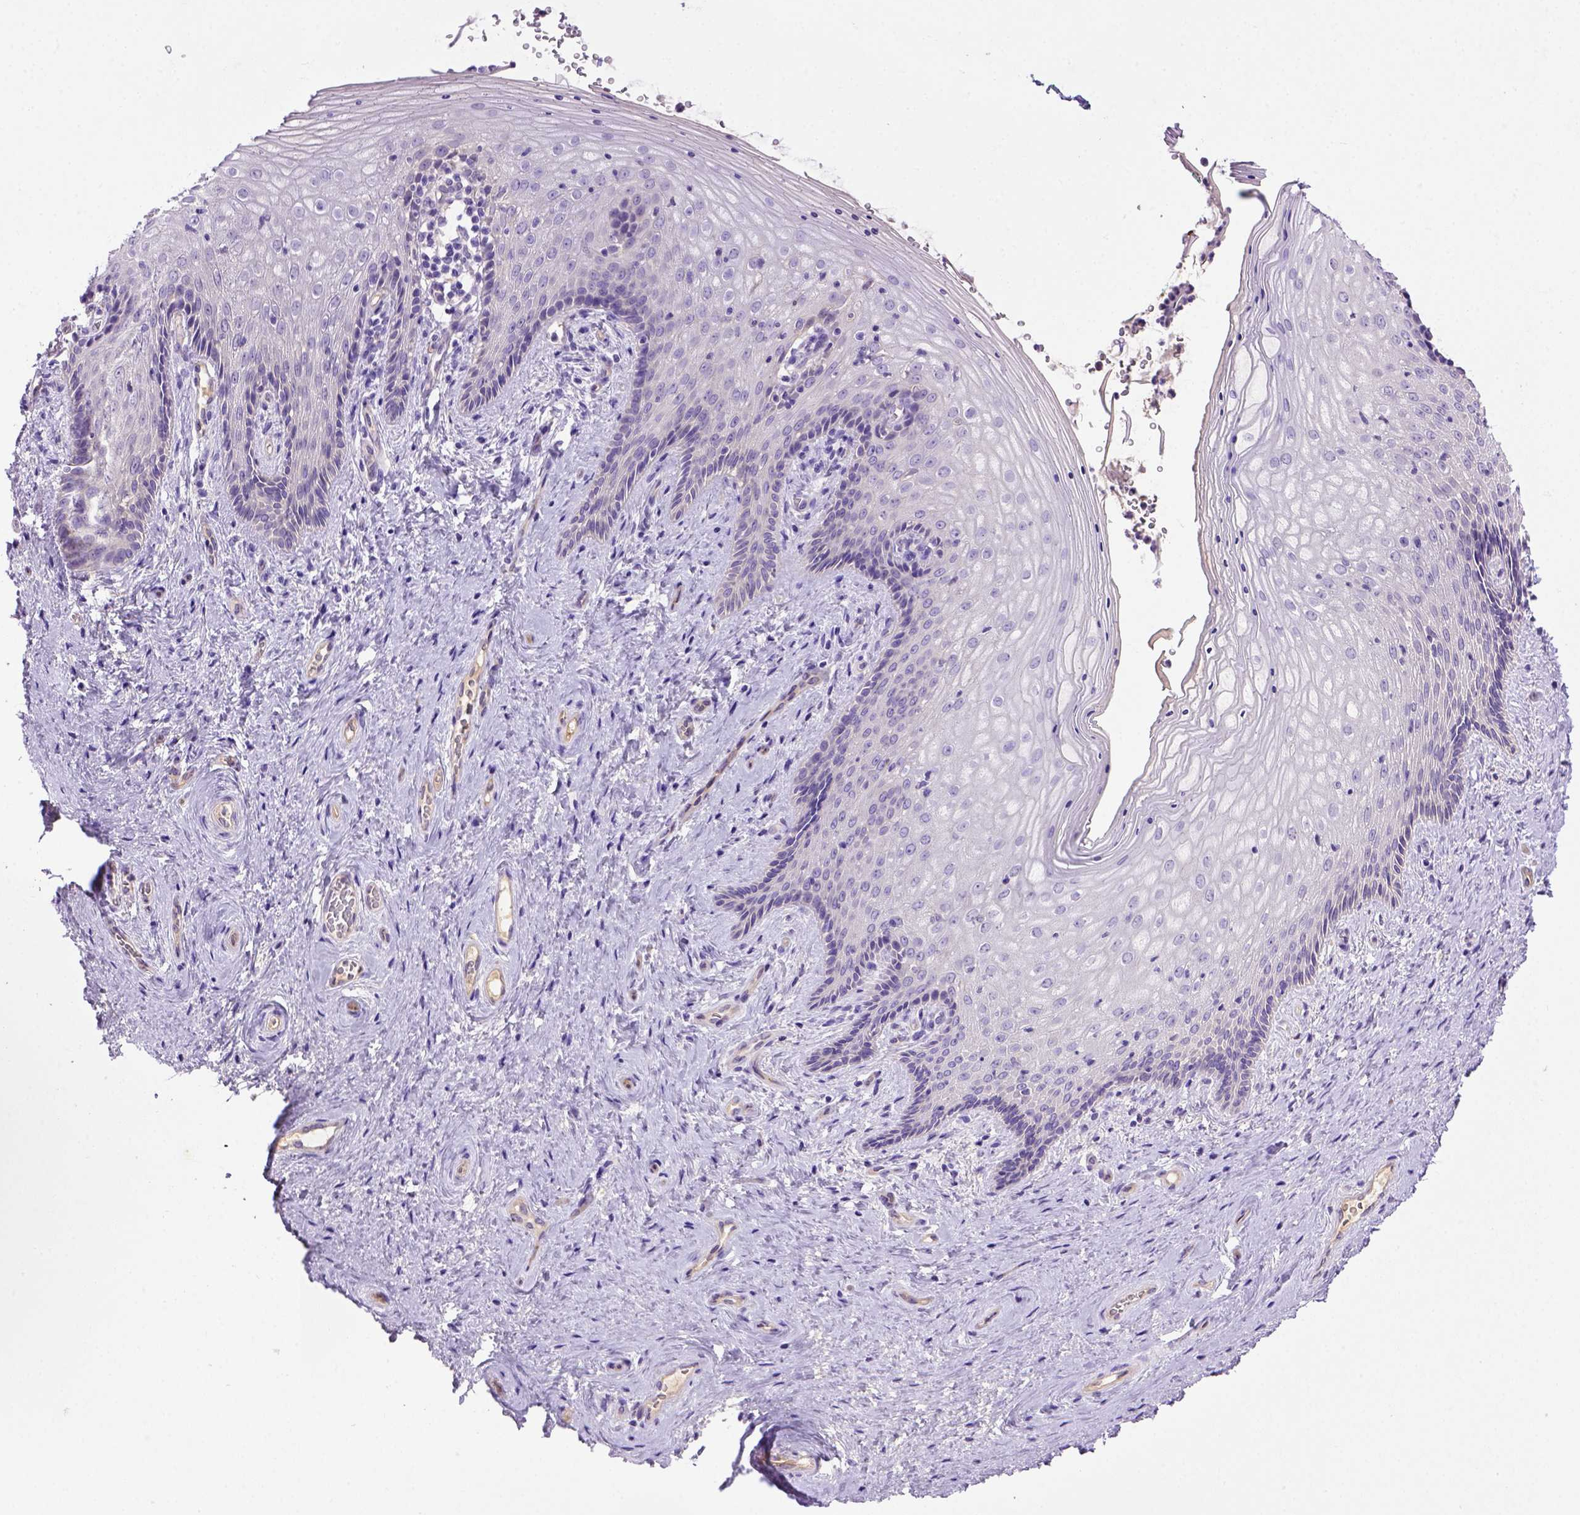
{"staining": {"intensity": "negative", "quantity": "none", "location": "none"}, "tissue": "vagina", "cell_type": "Squamous epithelial cells", "image_type": "normal", "snomed": [{"axis": "morphology", "description": "Normal tissue, NOS"}, {"axis": "topography", "description": "Vagina"}], "caption": "Immunohistochemistry (IHC) of benign human vagina displays no positivity in squamous epithelial cells. (DAB immunohistochemistry with hematoxylin counter stain).", "gene": "DEPDC1B", "patient": {"sex": "female", "age": 45}}